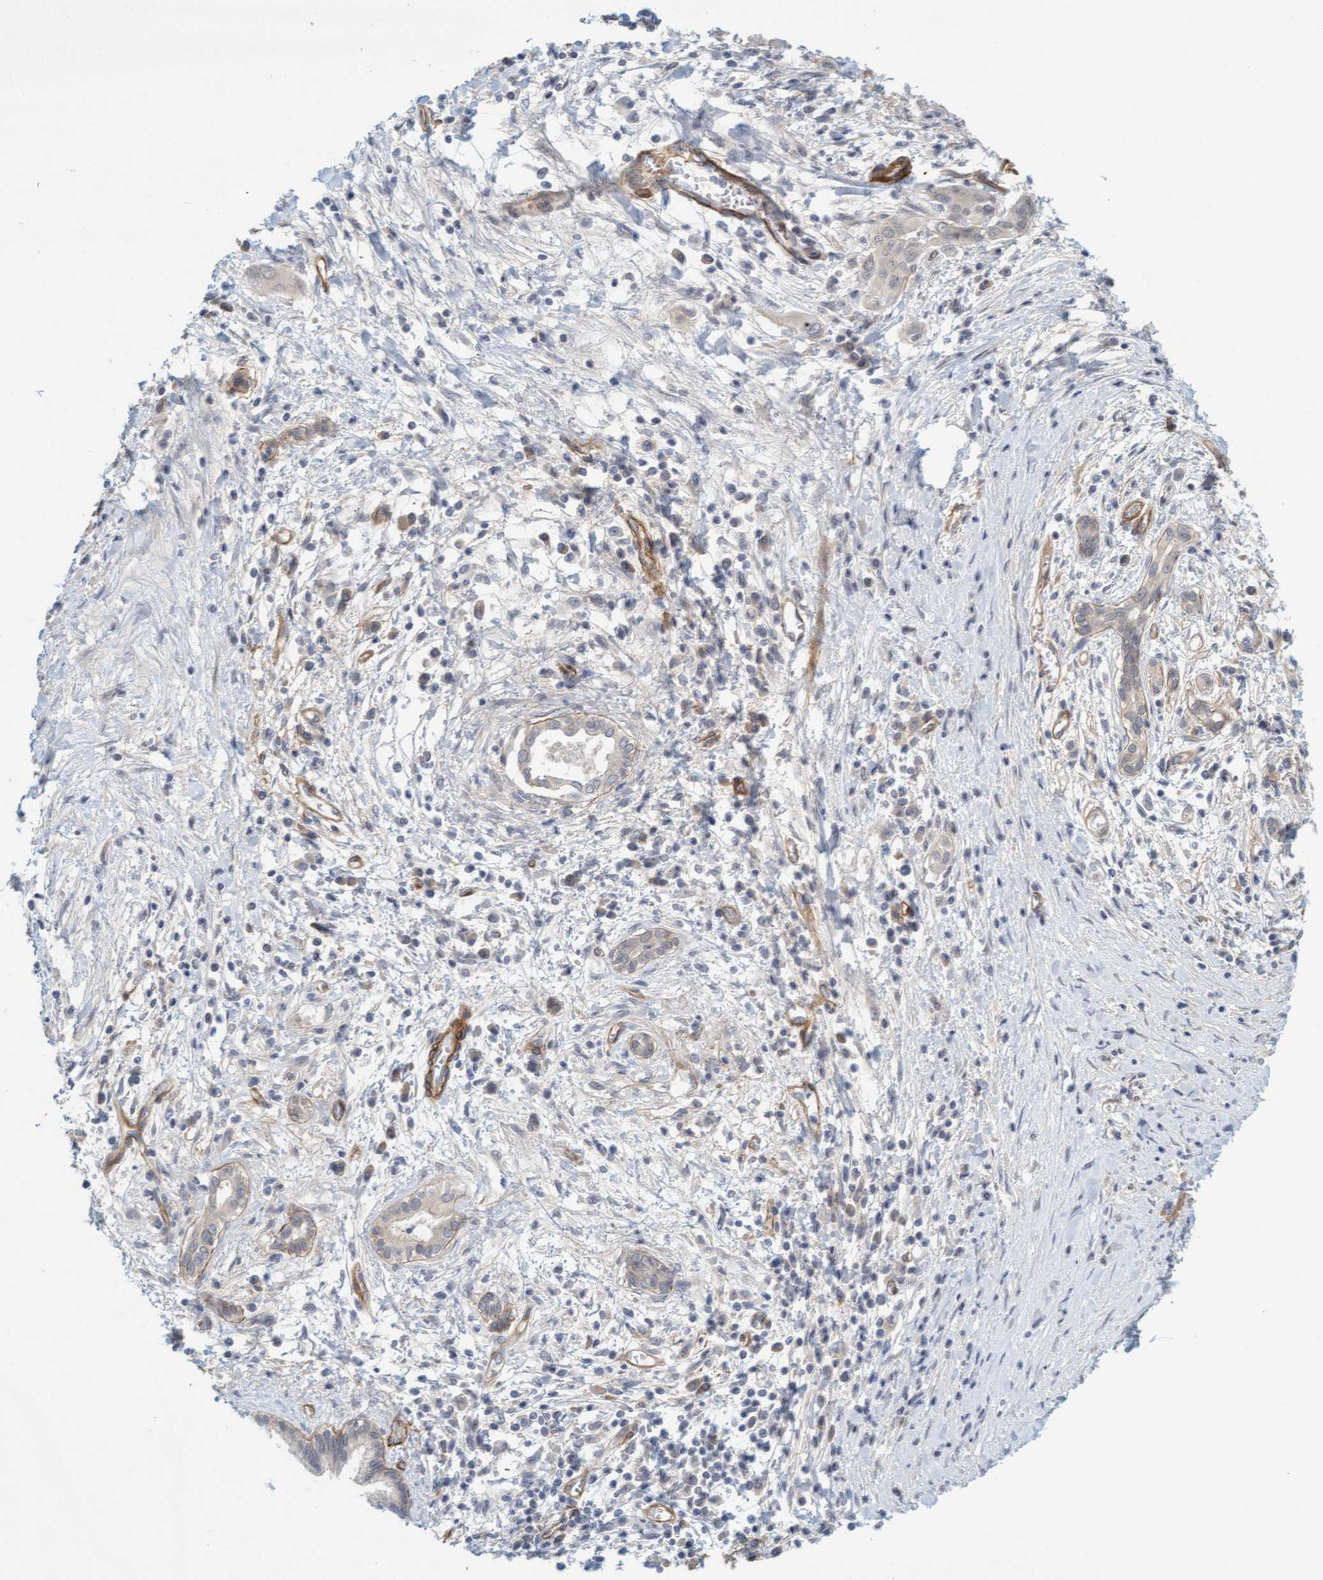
{"staining": {"intensity": "negative", "quantity": "none", "location": "none"}, "tissue": "pancreatic cancer", "cell_type": "Tumor cells", "image_type": "cancer", "snomed": [{"axis": "morphology", "description": "Adenocarcinoma, NOS"}, {"axis": "topography", "description": "Pancreas"}], "caption": "Protein analysis of pancreatic cancer (adenocarcinoma) exhibits no significant positivity in tumor cells. (Brightfield microscopy of DAB (3,3'-diaminobenzidine) IHC at high magnification).", "gene": "TSTD2", "patient": {"sex": "male", "age": 58}}